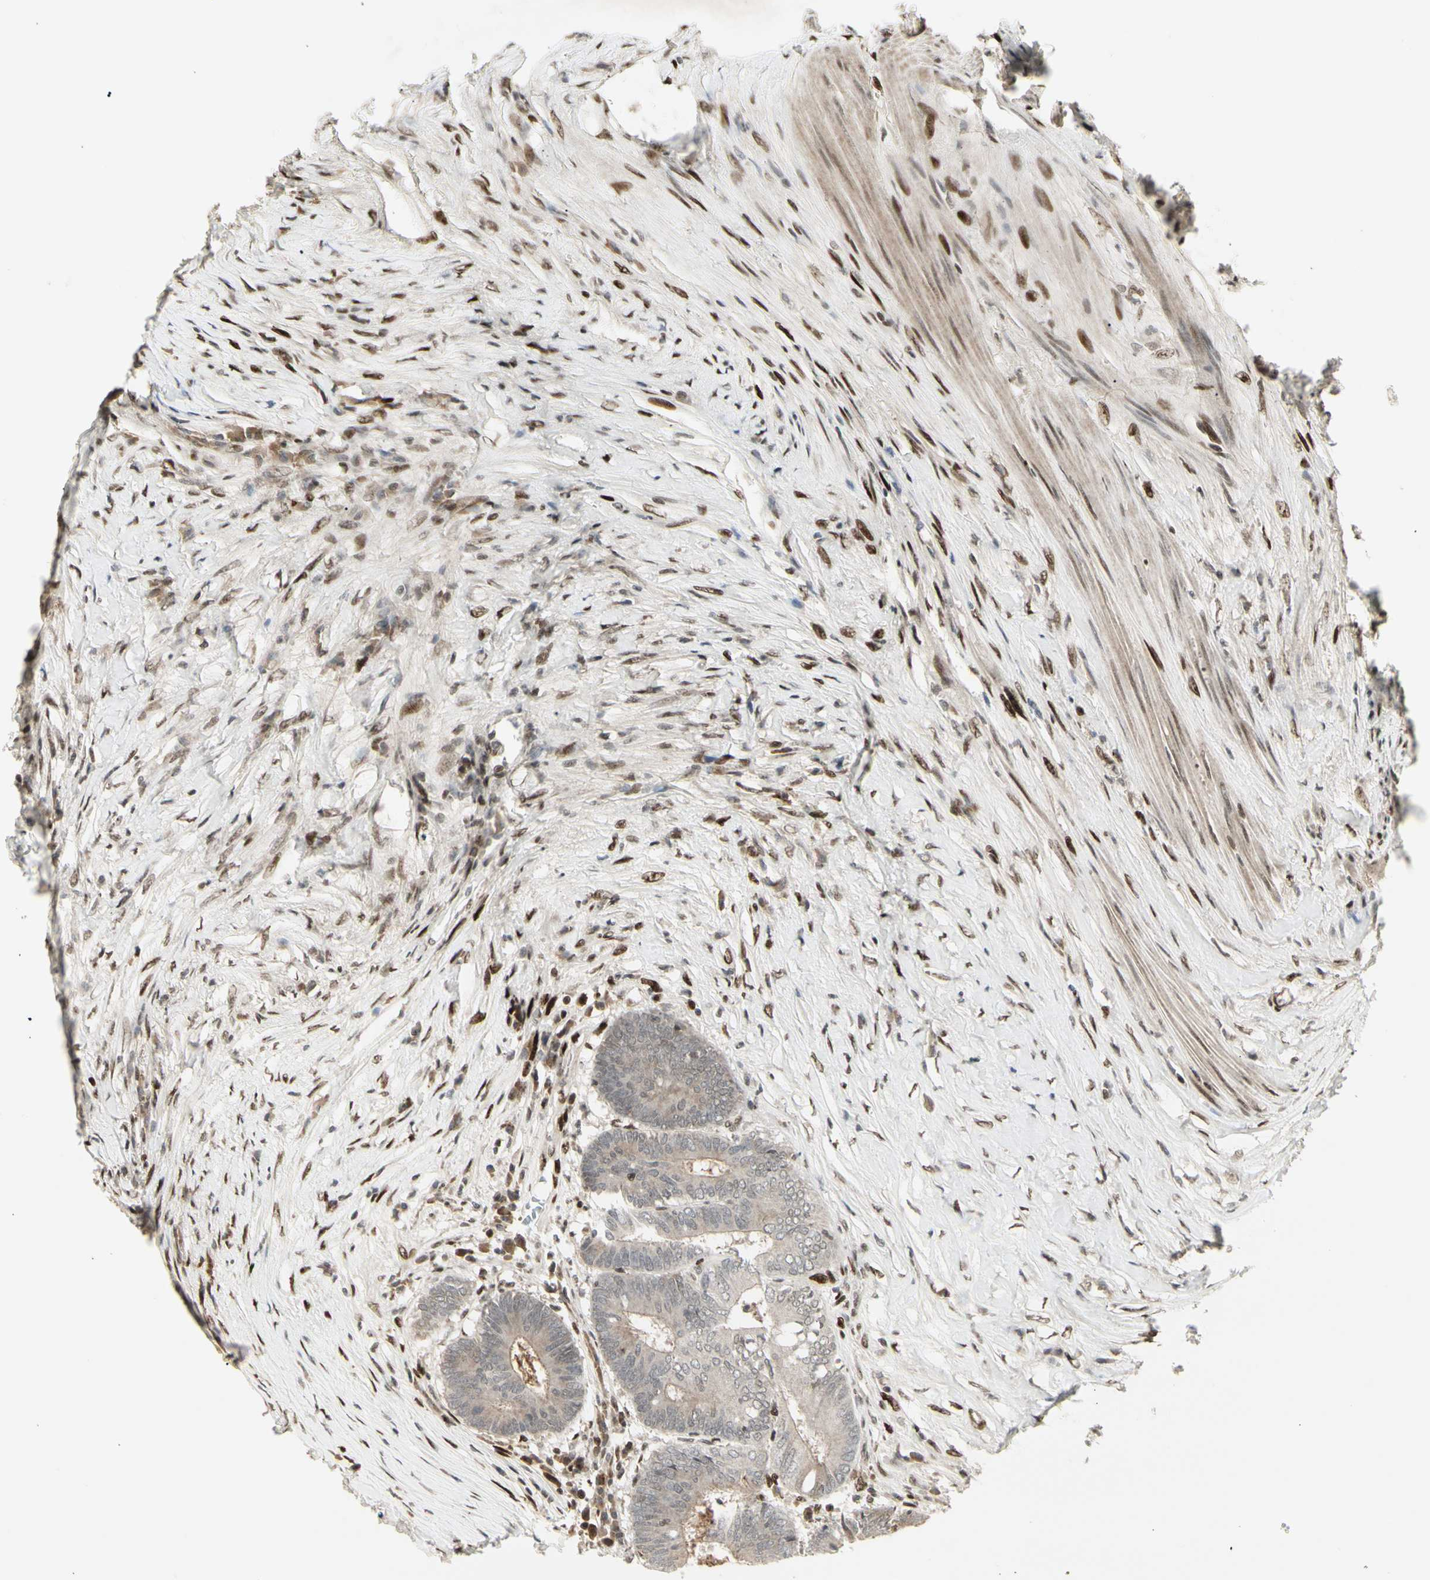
{"staining": {"intensity": "negative", "quantity": "none", "location": "none"}, "tissue": "colorectal cancer", "cell_type": "Tumor cells", "image_type": "cancer", "snomed": [{"axis": "morphology", "description": "Adenocarcinoma, NOS"}, {"axis": "topography", "description": "Rectum"}], "caption": "Immunohistochemical staining of colorectal cancer (adenocarcinoma) shows no significant positivity in tumor cells.", "gene": "FOXJ2", "patient": {"sex": "male", "age": 63}}